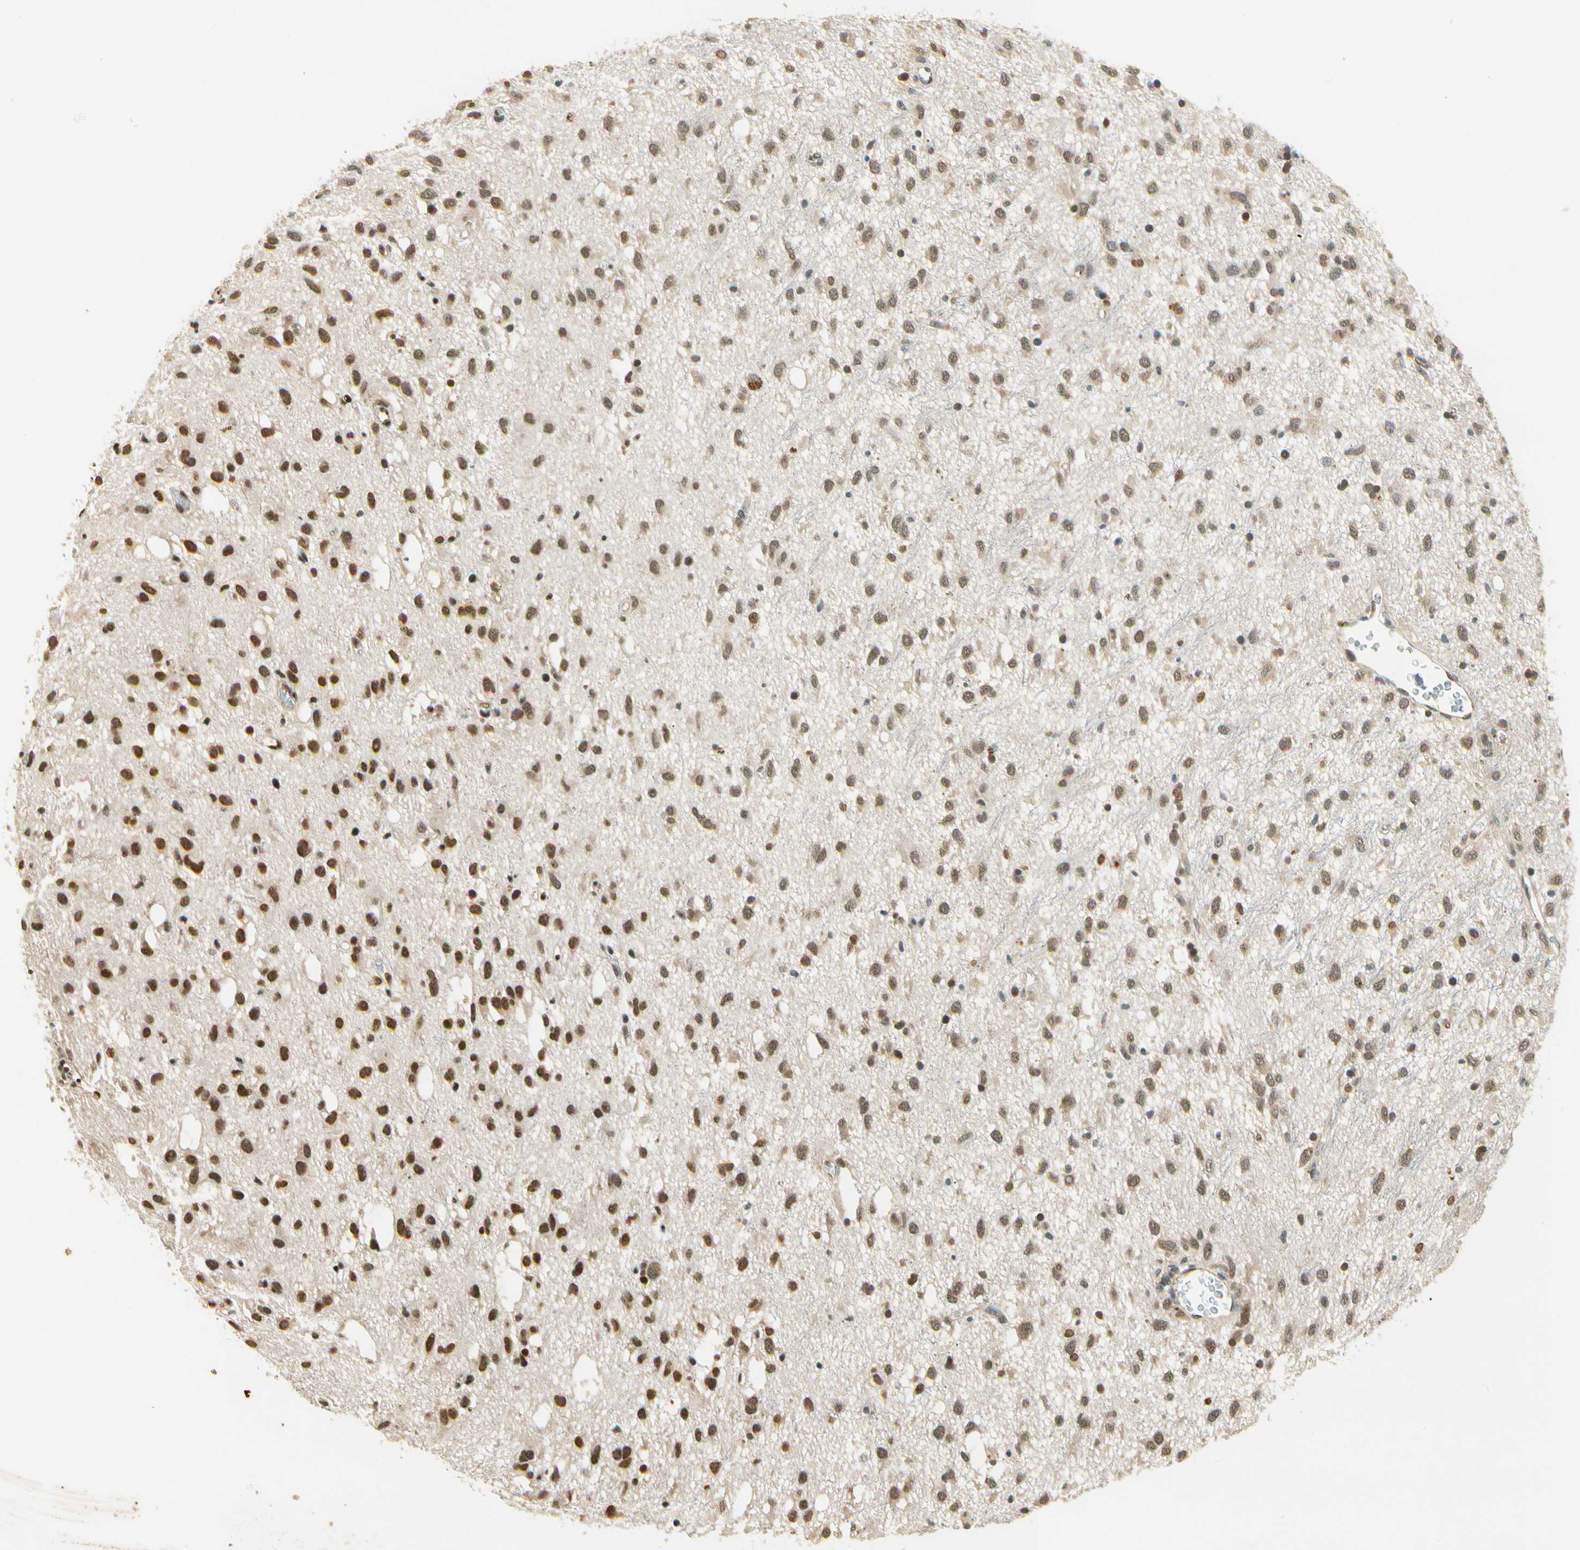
{"staining": {"intensity": "strong", "quantity": ">75%", "location": "nuclear"}, "tissue": "glioma", "cell_type": "Tumor cells", "image_type": "cancer", "snomed": [{"axis": "morphology", "description": "Glioma, malignant, Low grade"}, {"axis": "topography", "description": "Brain"}], "caption": "A histopathology image showing strong nuclear positivity in about >75% of tumor cells in glioma, as visualized by brown immunohistochemical staining.", "gene": "EIF1AX", "patient": {"sex": "male", "age": 77}}